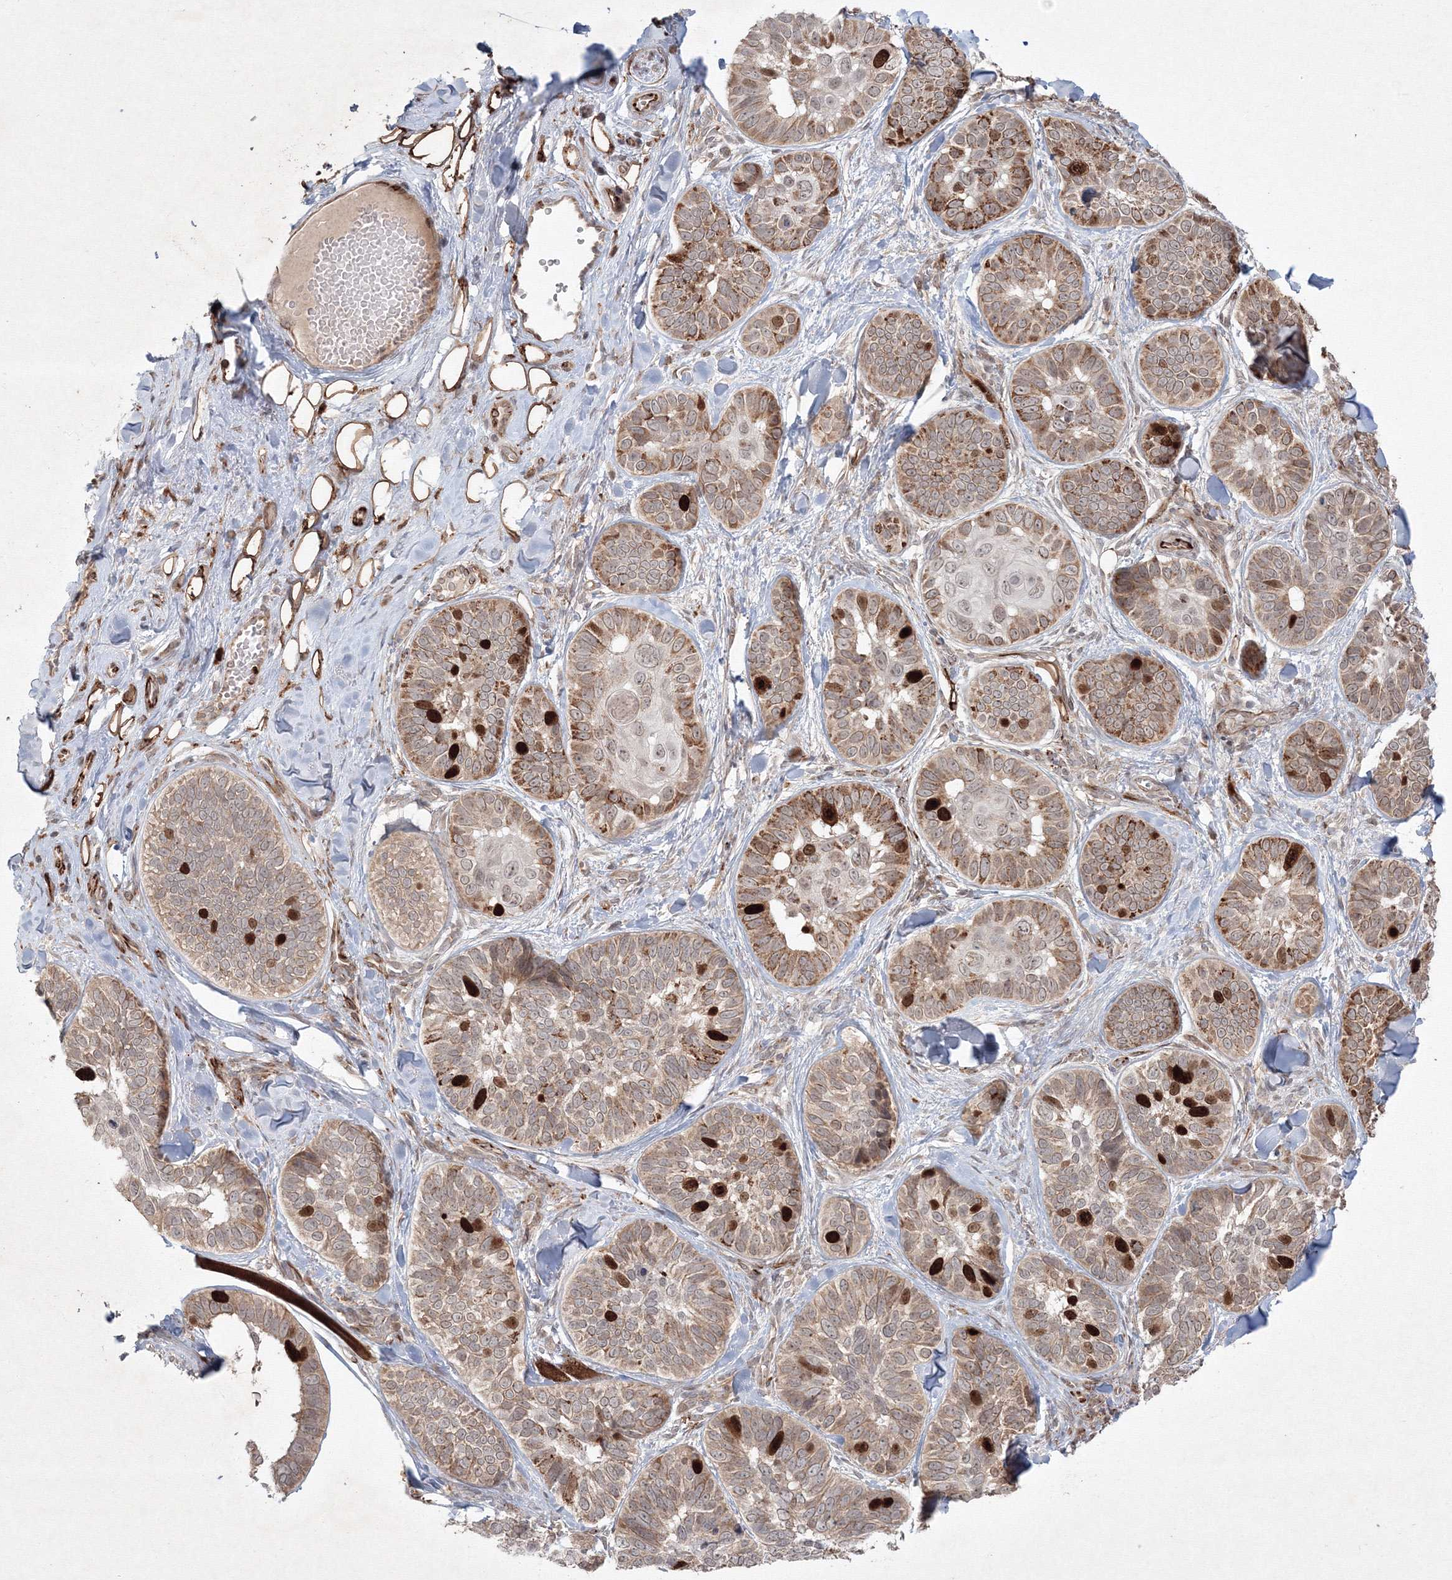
{"staining": {"intensity": "moderate", "quantity": ">75%", "location": "cytoplasmic/membranous,nuclear"}, "tissue": "skin cancer", "cell_type": "Tumor cells", "image_type": "cancer", "snomed": [{"axis": "morphology", "description": "Basal cell carcinoma"}, {"axis": "topography", "description": "Skin"}], "caption": "Skin cancer (basal cell carcinoma) tissue exhibits moderate cytoplasmic/membranous and nuclear expression in approximately >75% of tumor cells, visualized by immunohistochemistry.", "gene": "KIF20A", "patient": {"sex": "male", "age": 62}}